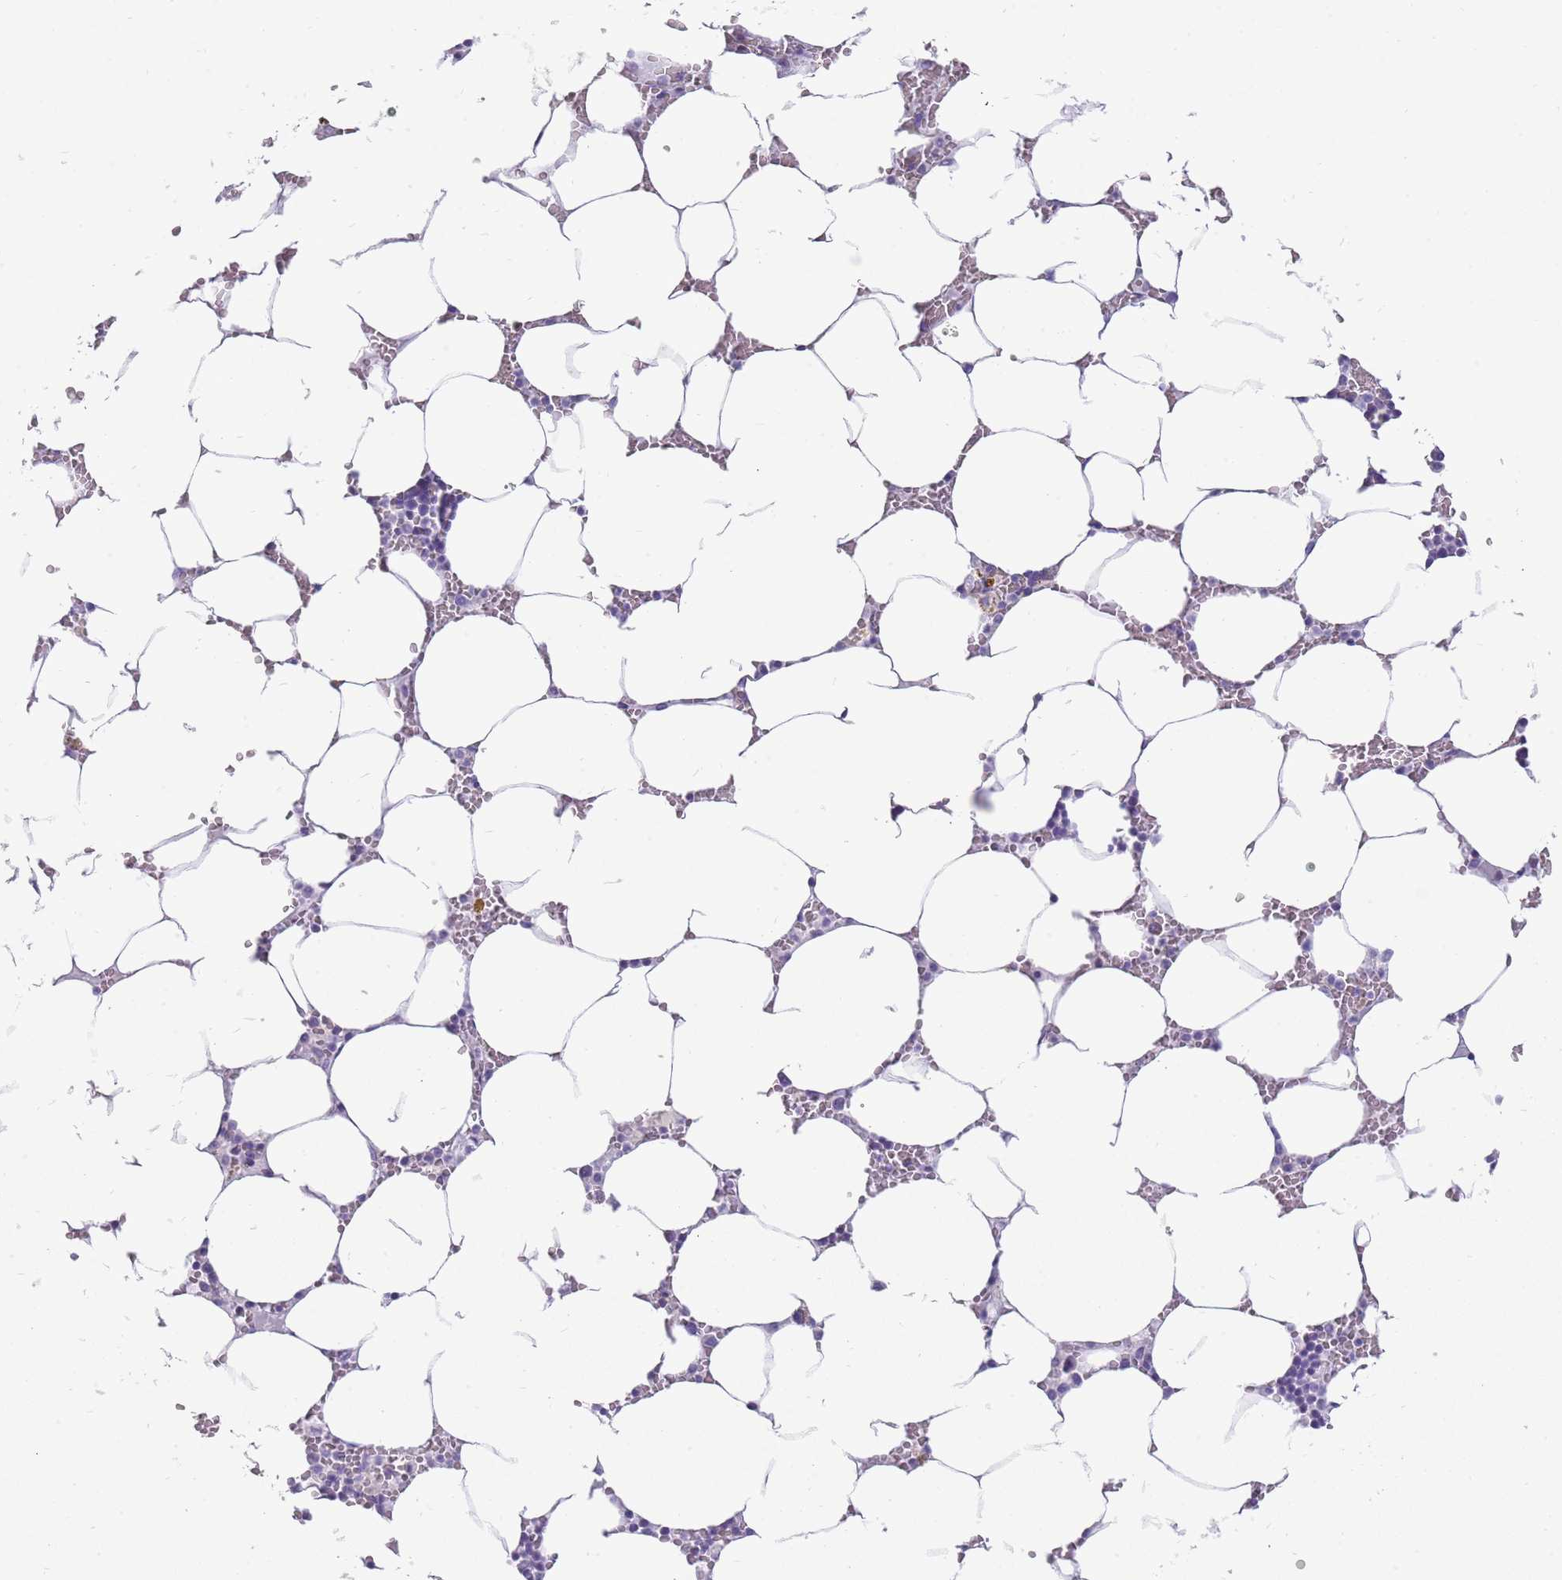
{"staining": {"intensity": "negative", "quantity": "none", "location": "none"}, "tissue": "bone marrow", "cell_type": "Hematopoietic cells", "image_type": "normal", "snomed": [{"axis": "morphology", "description": "Normal tissue, NOS"}, {"axis": "topography", "description": "Bone marrow"}], "caption": "A high-resolution photomicrograph shows immunohistochemistry (IHC) staining of unremarkable bone marrow, which exhibits no significant expression in hematopoietic cells. Nuclei are stained in blue.", "gene": "ENSG00000271254", "patient": {"sex": "male", "age": 70}}